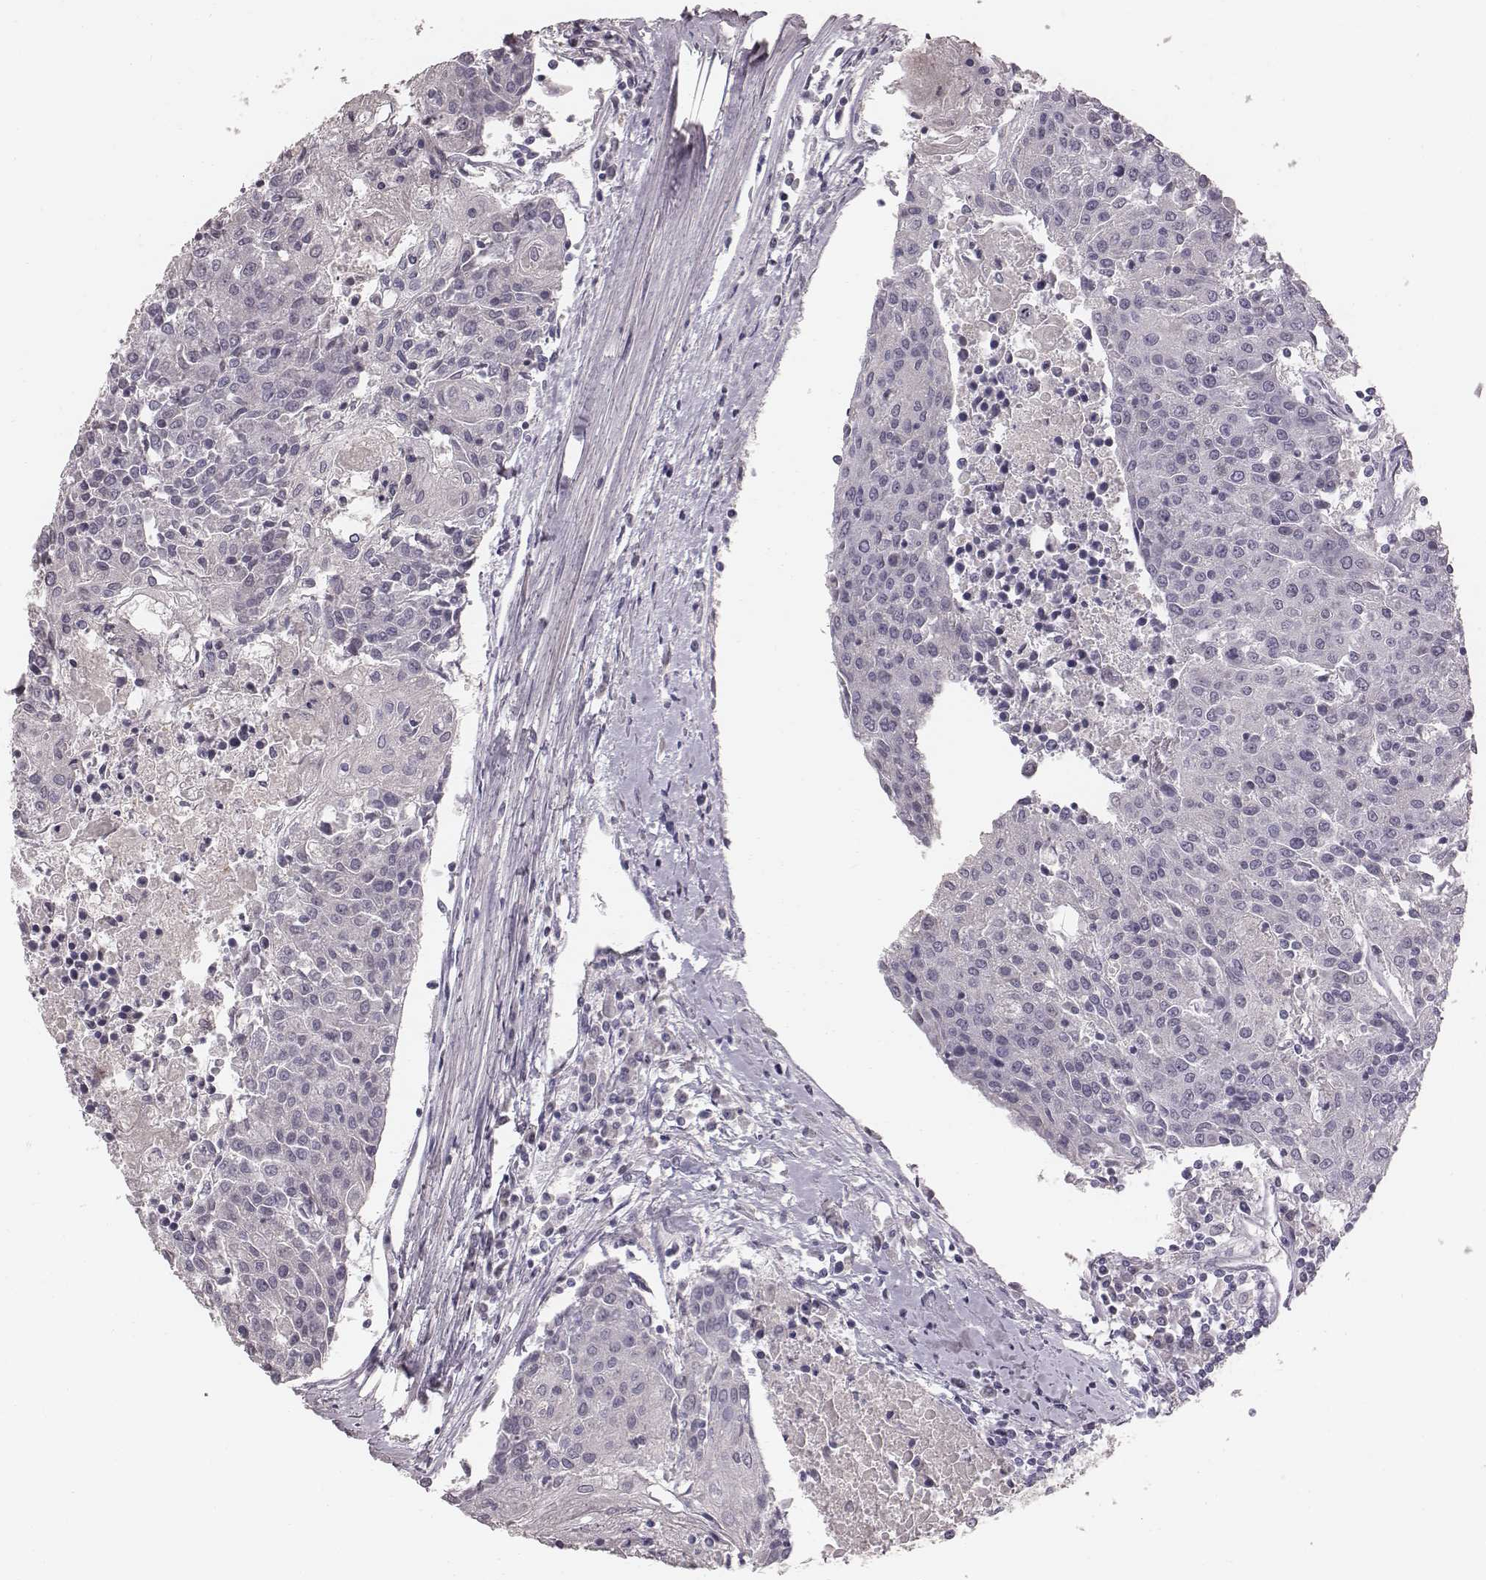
{"staining": {"intensity": "negative", "quantity": "none", "location": "none"}, "tissue": "urothelial cancer", "cell_type": "Tumor cells", "image_type": "cancer", "snomed": [{"axis": "morphology", "description": "Urothelial carcinoma, High grade"}, {"axis": "topography", "description": "Urinary bladder"}], "caption": "An immunohistochemistry image of urothelial carcinoma (high-grade) is shown. There is no staining in tumor cells of urothelial carcinoma (high-grade).", "gene": "CFTR", "patient": {"sex": "female", "age": 85}}